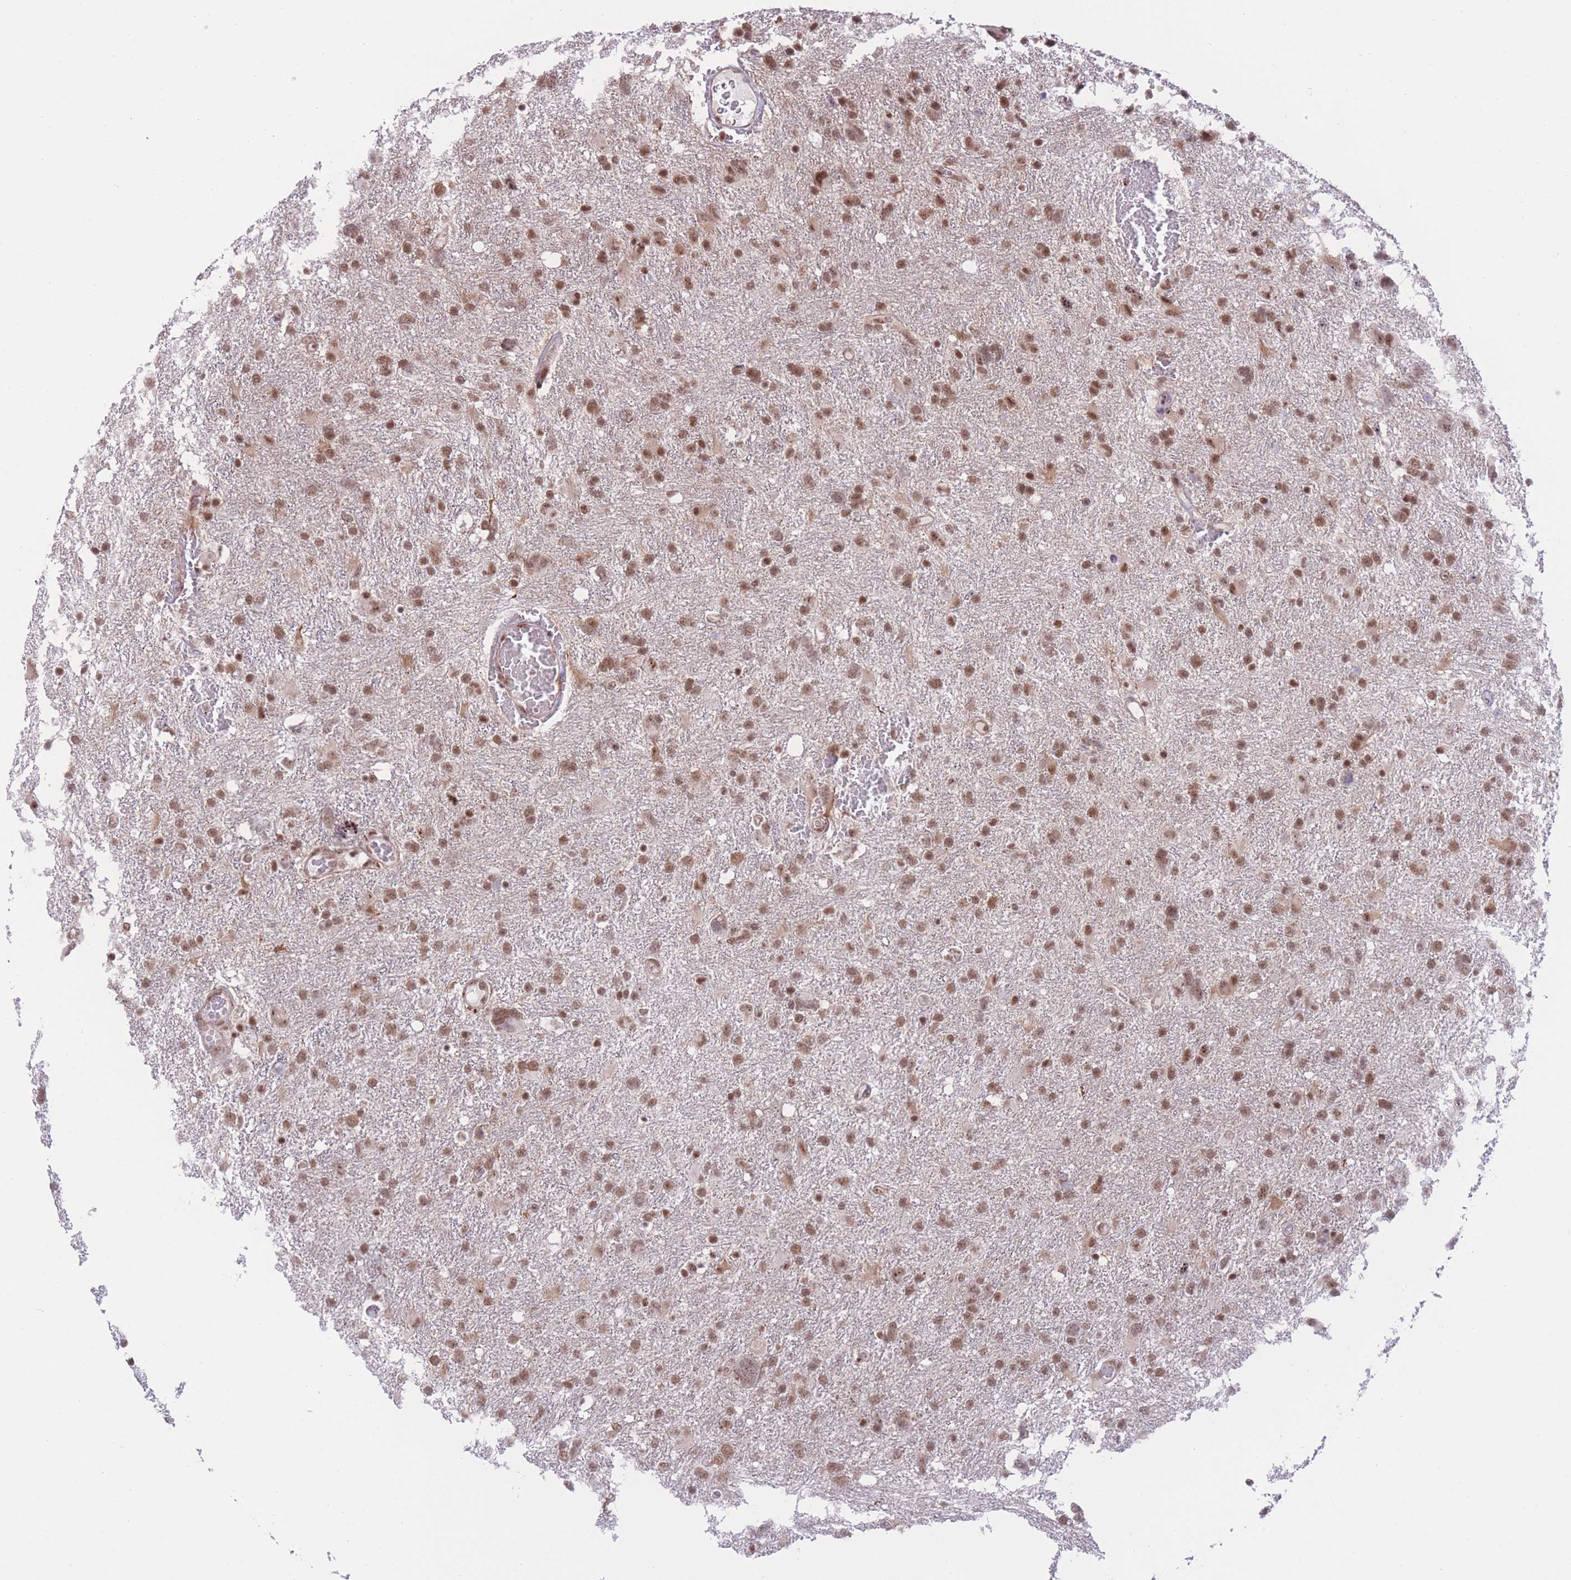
{"staining": {"intensity": "moderate", "quantity": ">75%", "location": "nuclear"}, "tissue": "glioma", "cell_type": "Tumor cells", "image_type": "cancer", "snomed": [{"axis": "morphology", "description": "Glioma, malignant, High grade"}, {"axis": "topography", "description": "Brain"}], "caption": "Immunohistochemistry (IHC) photomicrograph of neoplastic tissue: glioma stained using IHC exhibits medium levels of moderate protein expression localized specifically in the nuclear of tumor cells, appearing as a nuclear brown color.", "gene": "PCIF1", "patient": {"sex": "male", "age": 61}}